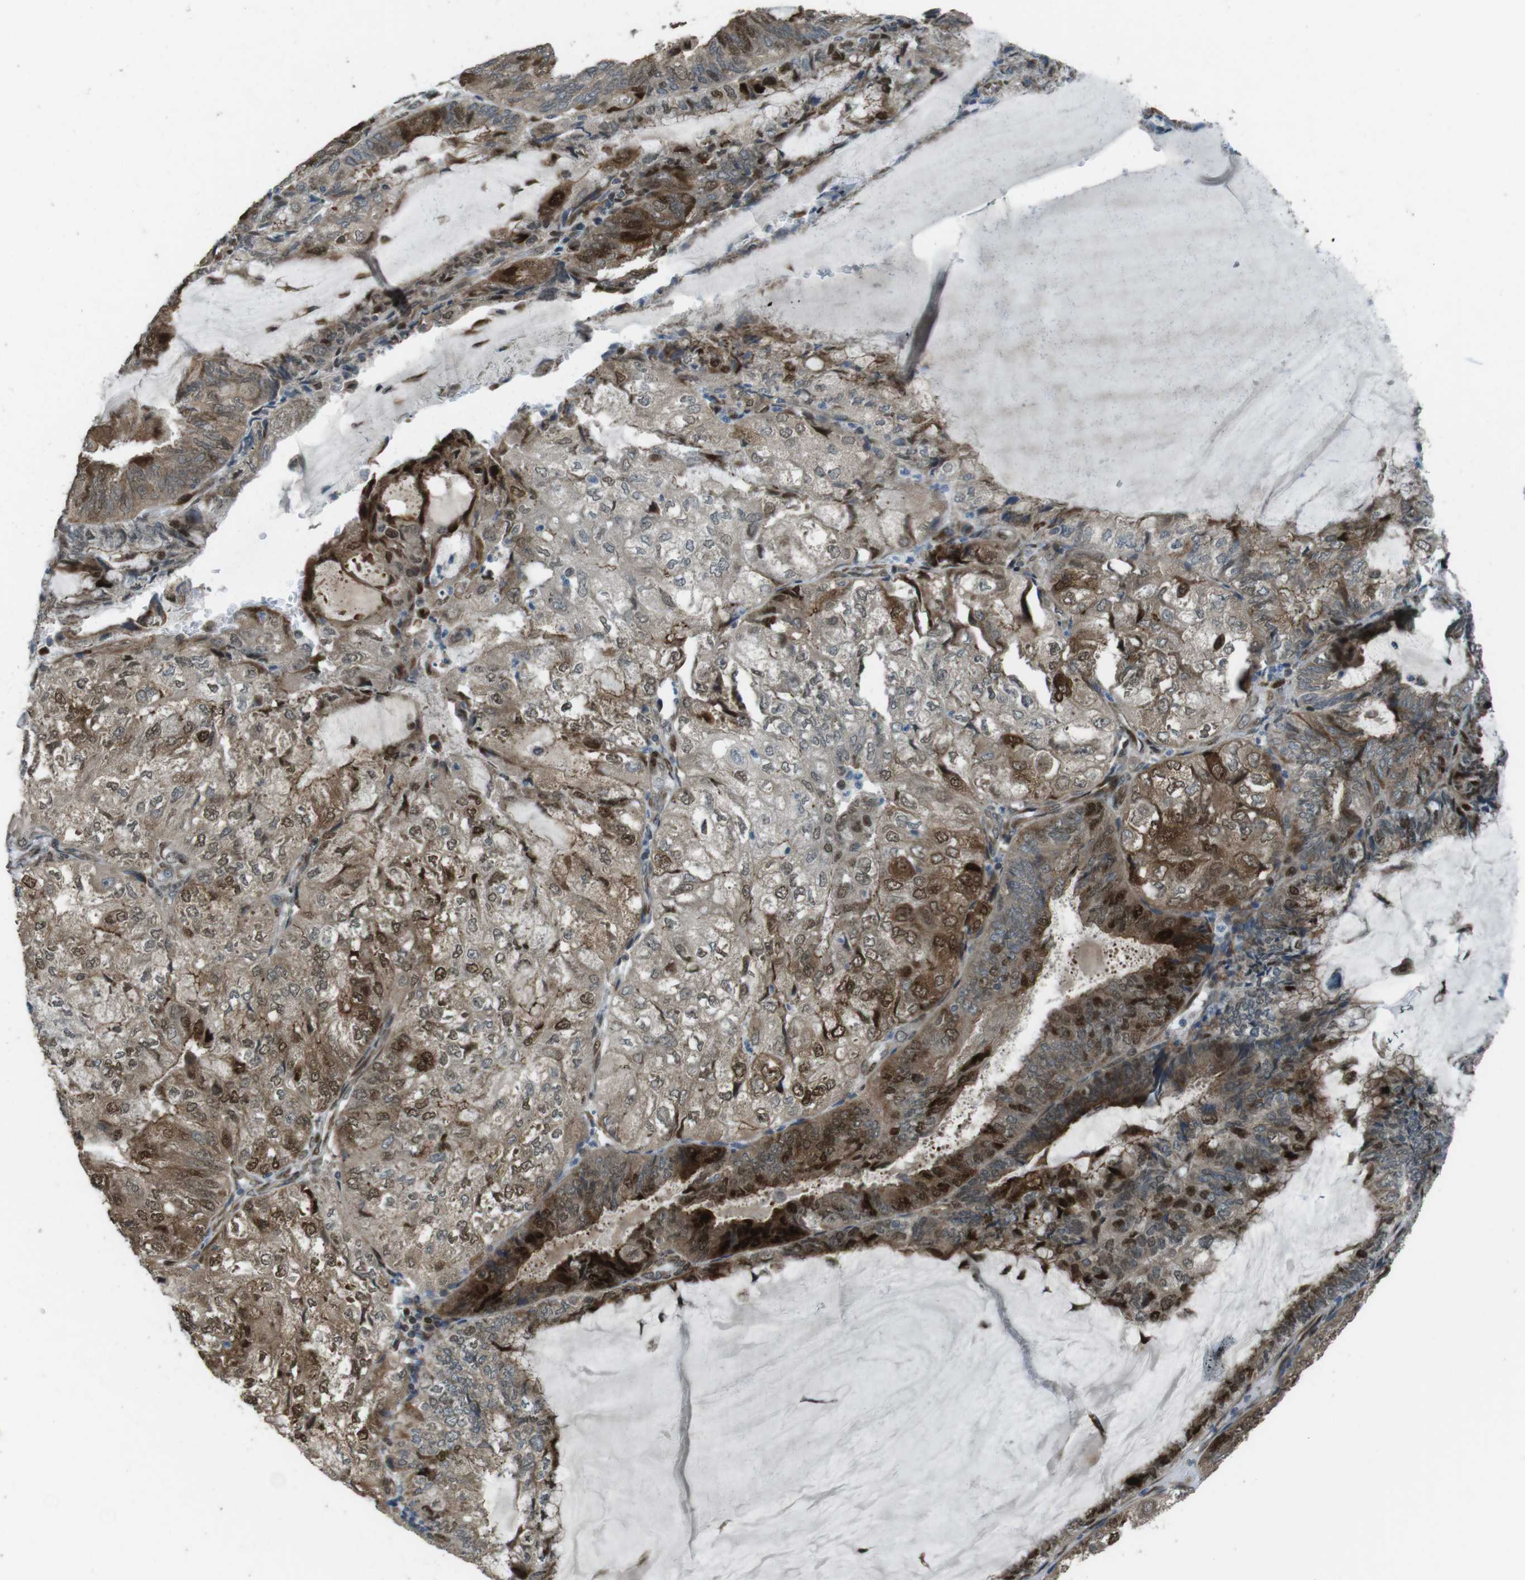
{"staining": {"intensity": "moderate", "quantity": "25%-75%", "location": "cytoplasmic/membranous,nuclear"}, "tissue": "endometrial cancer", "cell_type": "Tumor cells", "image_type": "cancer", "snomed": [{"axis": "morphology", "description": "Adenocarcinoma, NOS"}, {"axis": "topography", "description": "Endometrium"}], "caption": "Protein staining of endometrial adenocarcinoma tissue exhibits moderate cytoplasmic/membranous and nuclear expression in approximately 25%-75% of tumor cells. Nuclei are stained in blue.", "gene": "ZNF330", "patient": {"sex": "female", "age": 81}}